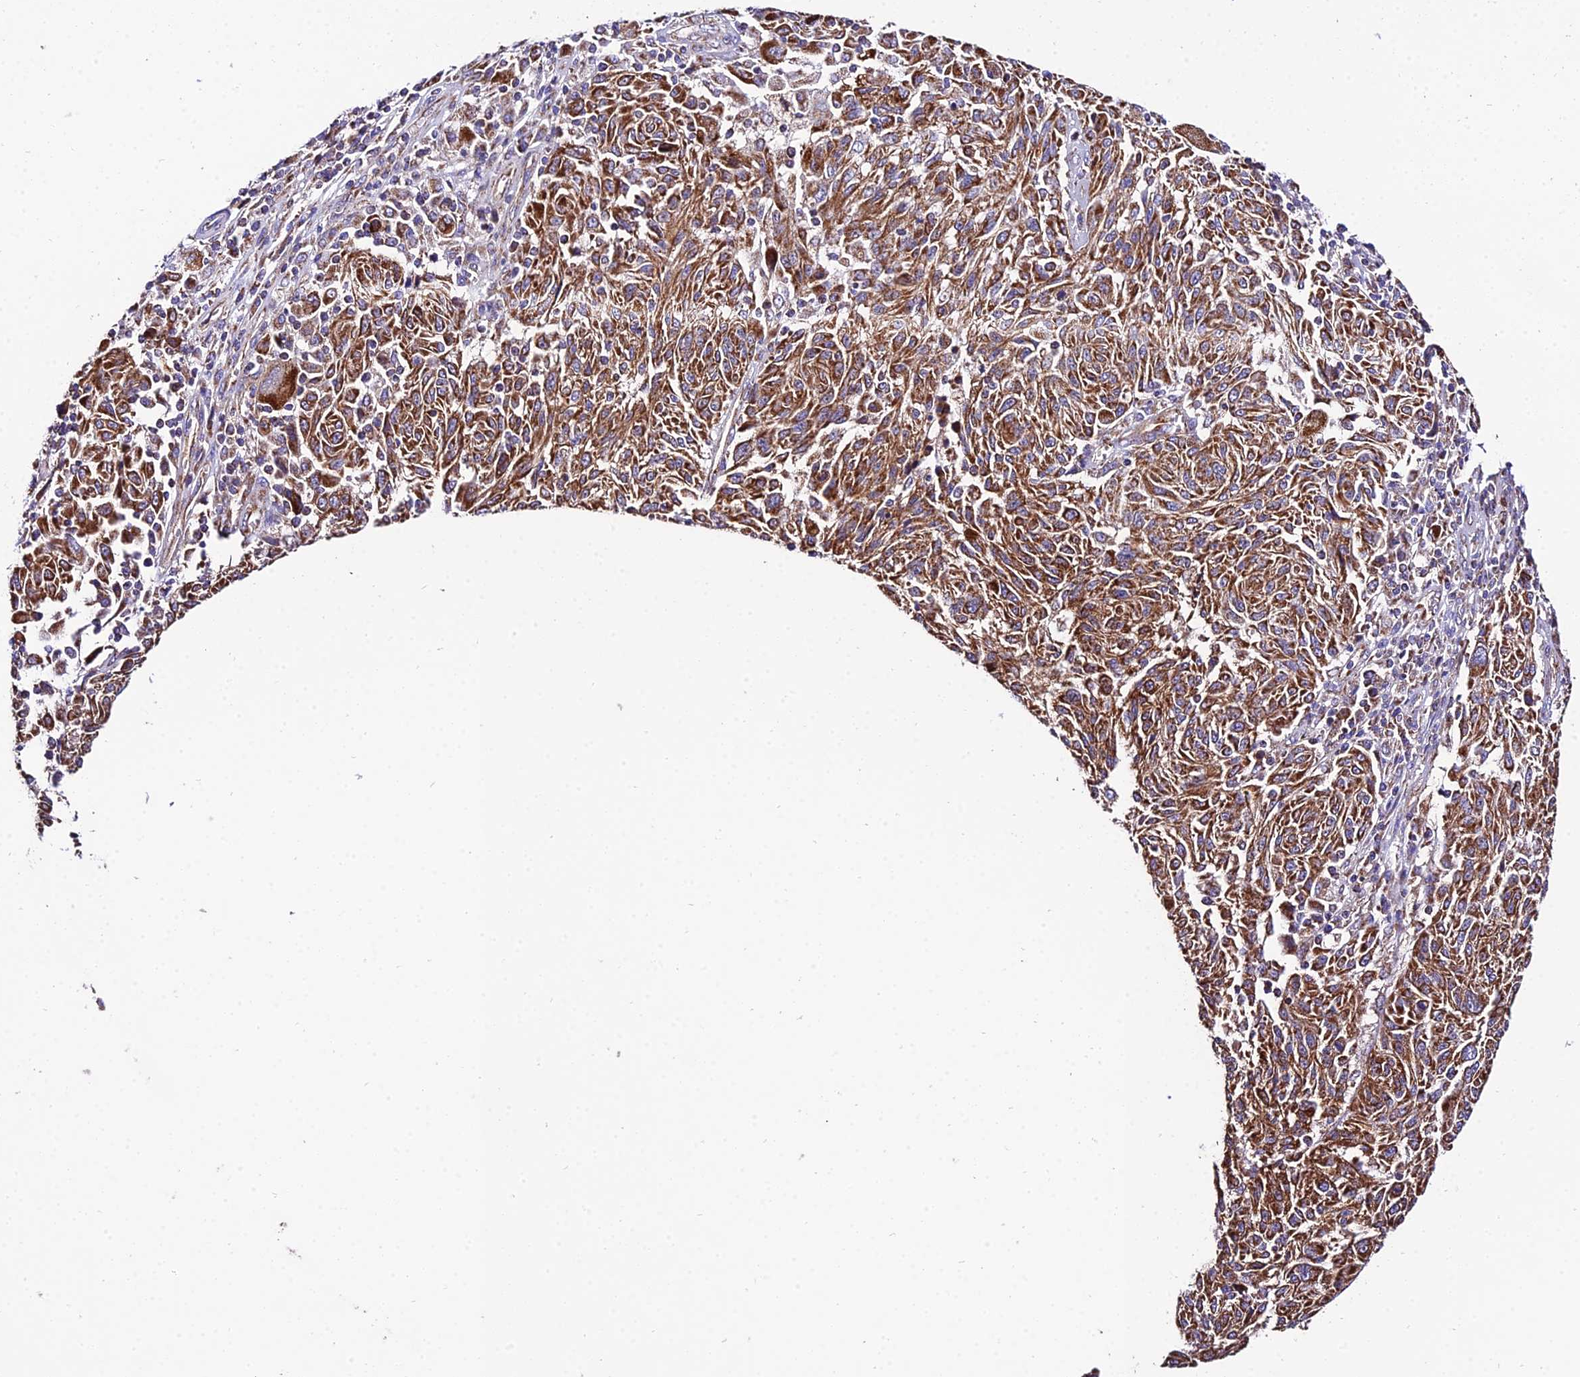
{"staining": {"intensity": "strong", "quantity": ">75%", "location": "cytoplasmic/membranous"}, "tissue": "melanoma", "cell_type": "Tumor cells", "image_type": "cancer", "snomed": [{"axis": "morphology", "description": "Malignant melanoma, NOS"}, {"axis": "topography", "description": "Skin"}], "caption": "This histopathology image shows immunohistochemistry (IHC) staining of melanoma, with high strong cytoplasmic/membranous expression in approximately >75% of tumor cells.", "gene": "OCIAD1", "patient": {"sex": "male", "age": 53}}